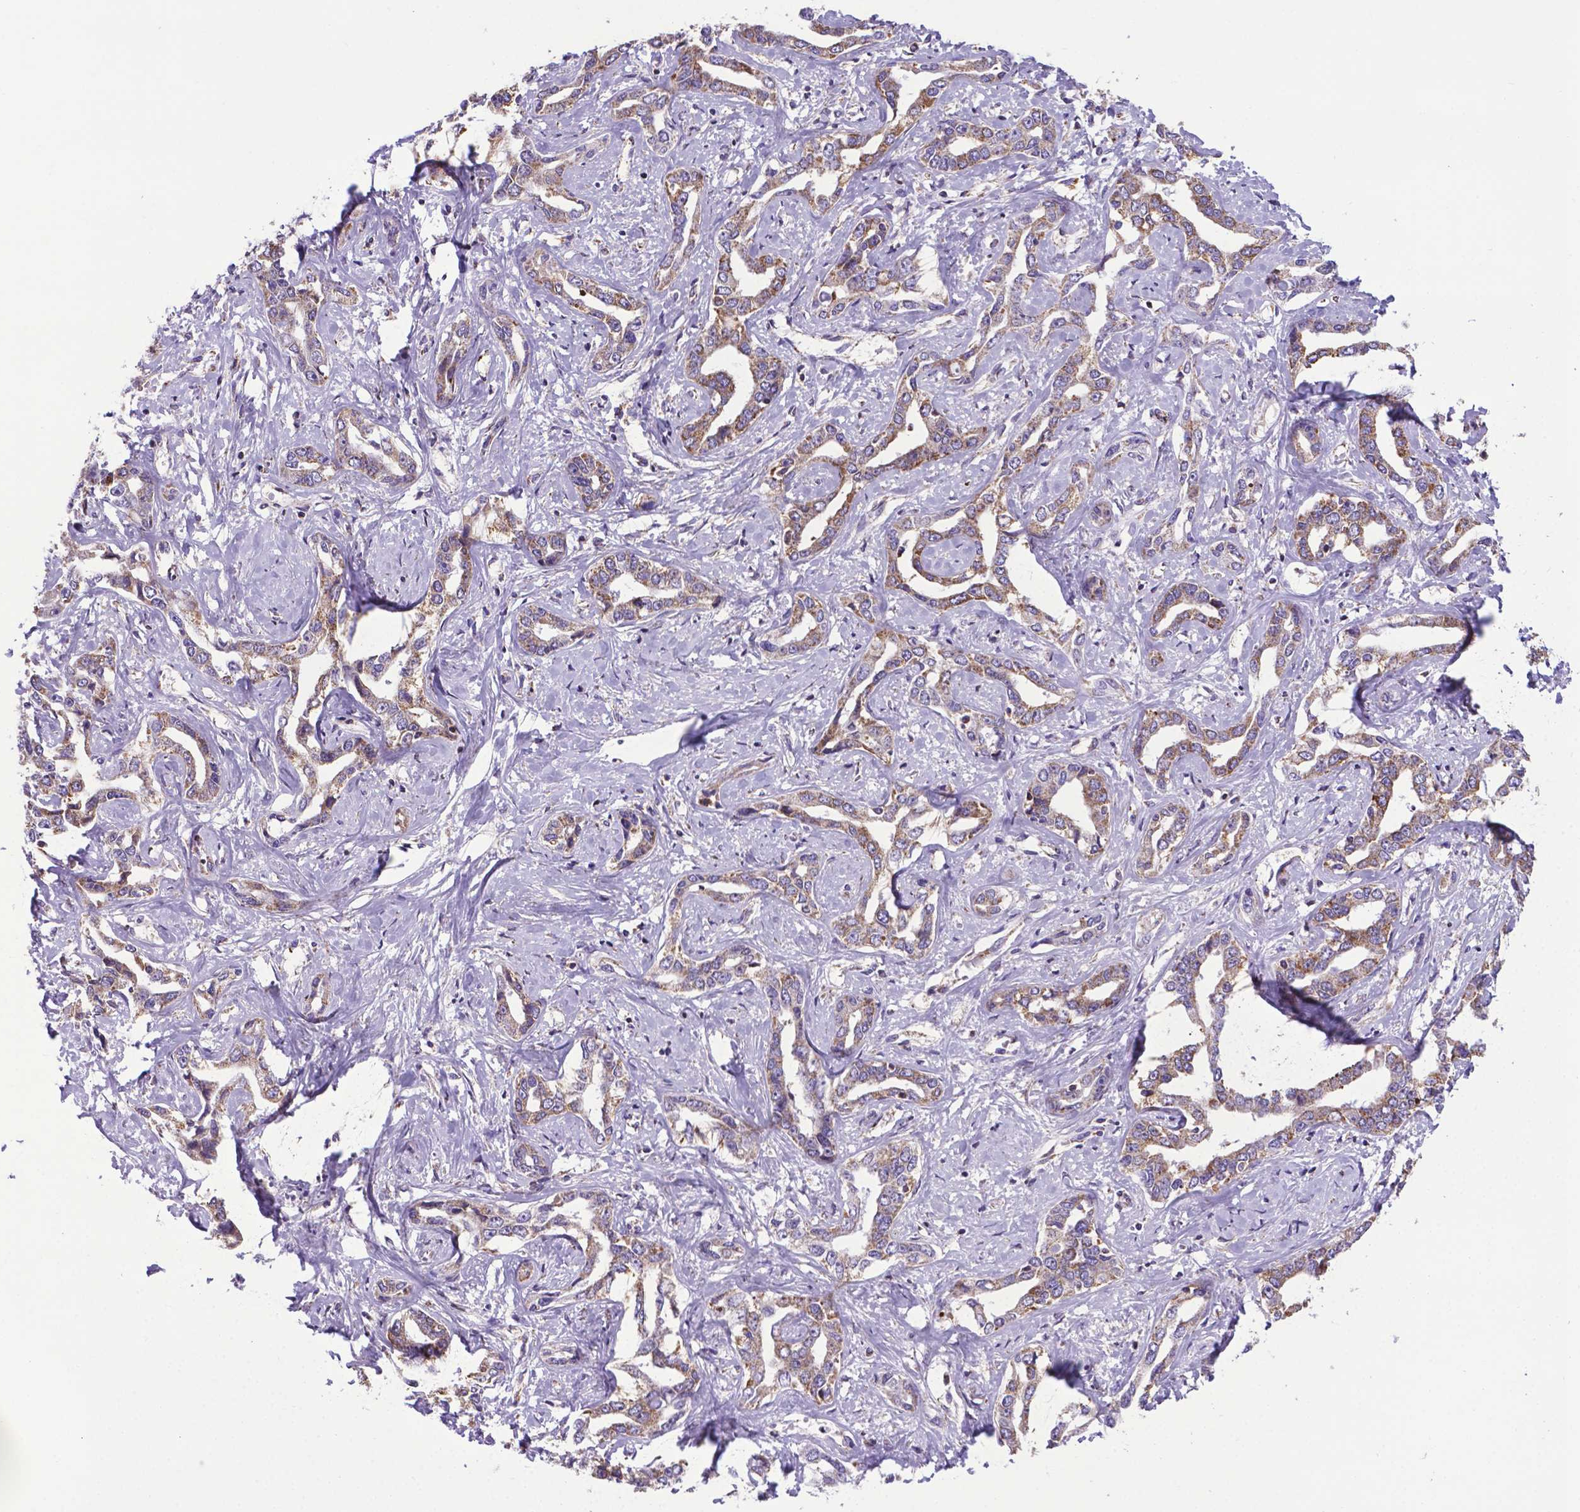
{"staining": {"intensity": "moderate", "quantity": ">75%", "location": "cytoplasmic/membranous"}, "tissue": "liver cancer", "cell_type": "Tumor cells", "image_type": "cancer", "snomed": [{"axis": "morphology", "description": "Cholangiocarcinoma"}, {"axis": "topography", "description": "Liver"}], "caption": "This histopathology image shows immunohistochemistry (IHC) staining of human cholangiocarcinoma (liver), with medium moderate cytoplasmic/membranous staining in about >75% of tumor cells.", "gene": "POU3F3", "patient": {"sex": "male", "age": 59}}